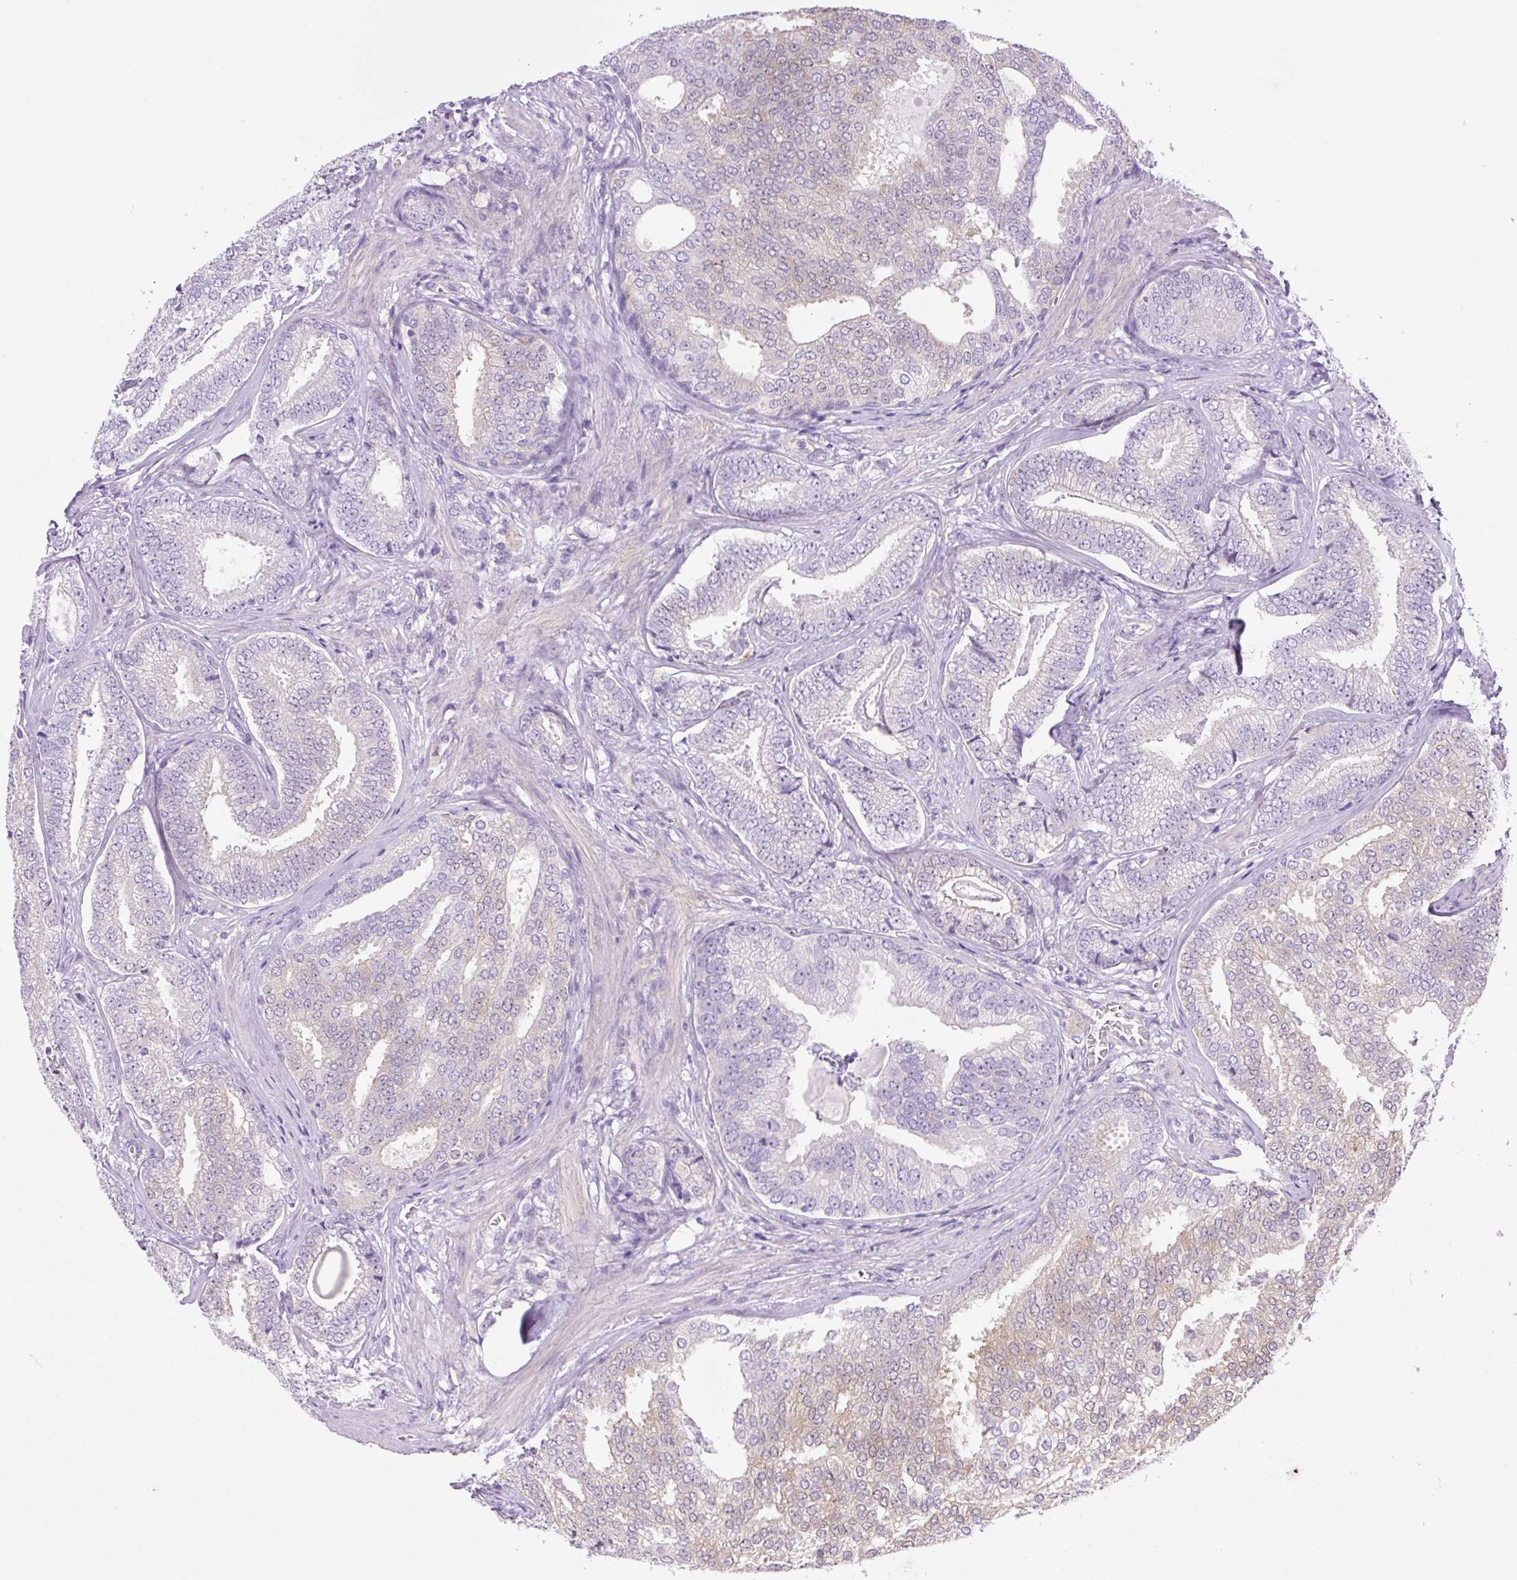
{"staining": {"intensity": "weak", "quantity": "<25%", "location": "cytoplasmic/membranous"}, "tissue": "prostate cancer", "cell_type": "Tumor cells", "image_type": "cancer", "snomed": [{"axis": "morphology", "description": "Adenocarcinoma, Low grade"}, {"axis": "topography", "description": "Prostate"}], "caption": "Immunohistochemistry (IHC) of human adenocarcinoma (low-grade) (prostate) reveals no expression in tumor cells.", "gene": "CAMK2B", "patient": {"sex": "male", "age": 63}}